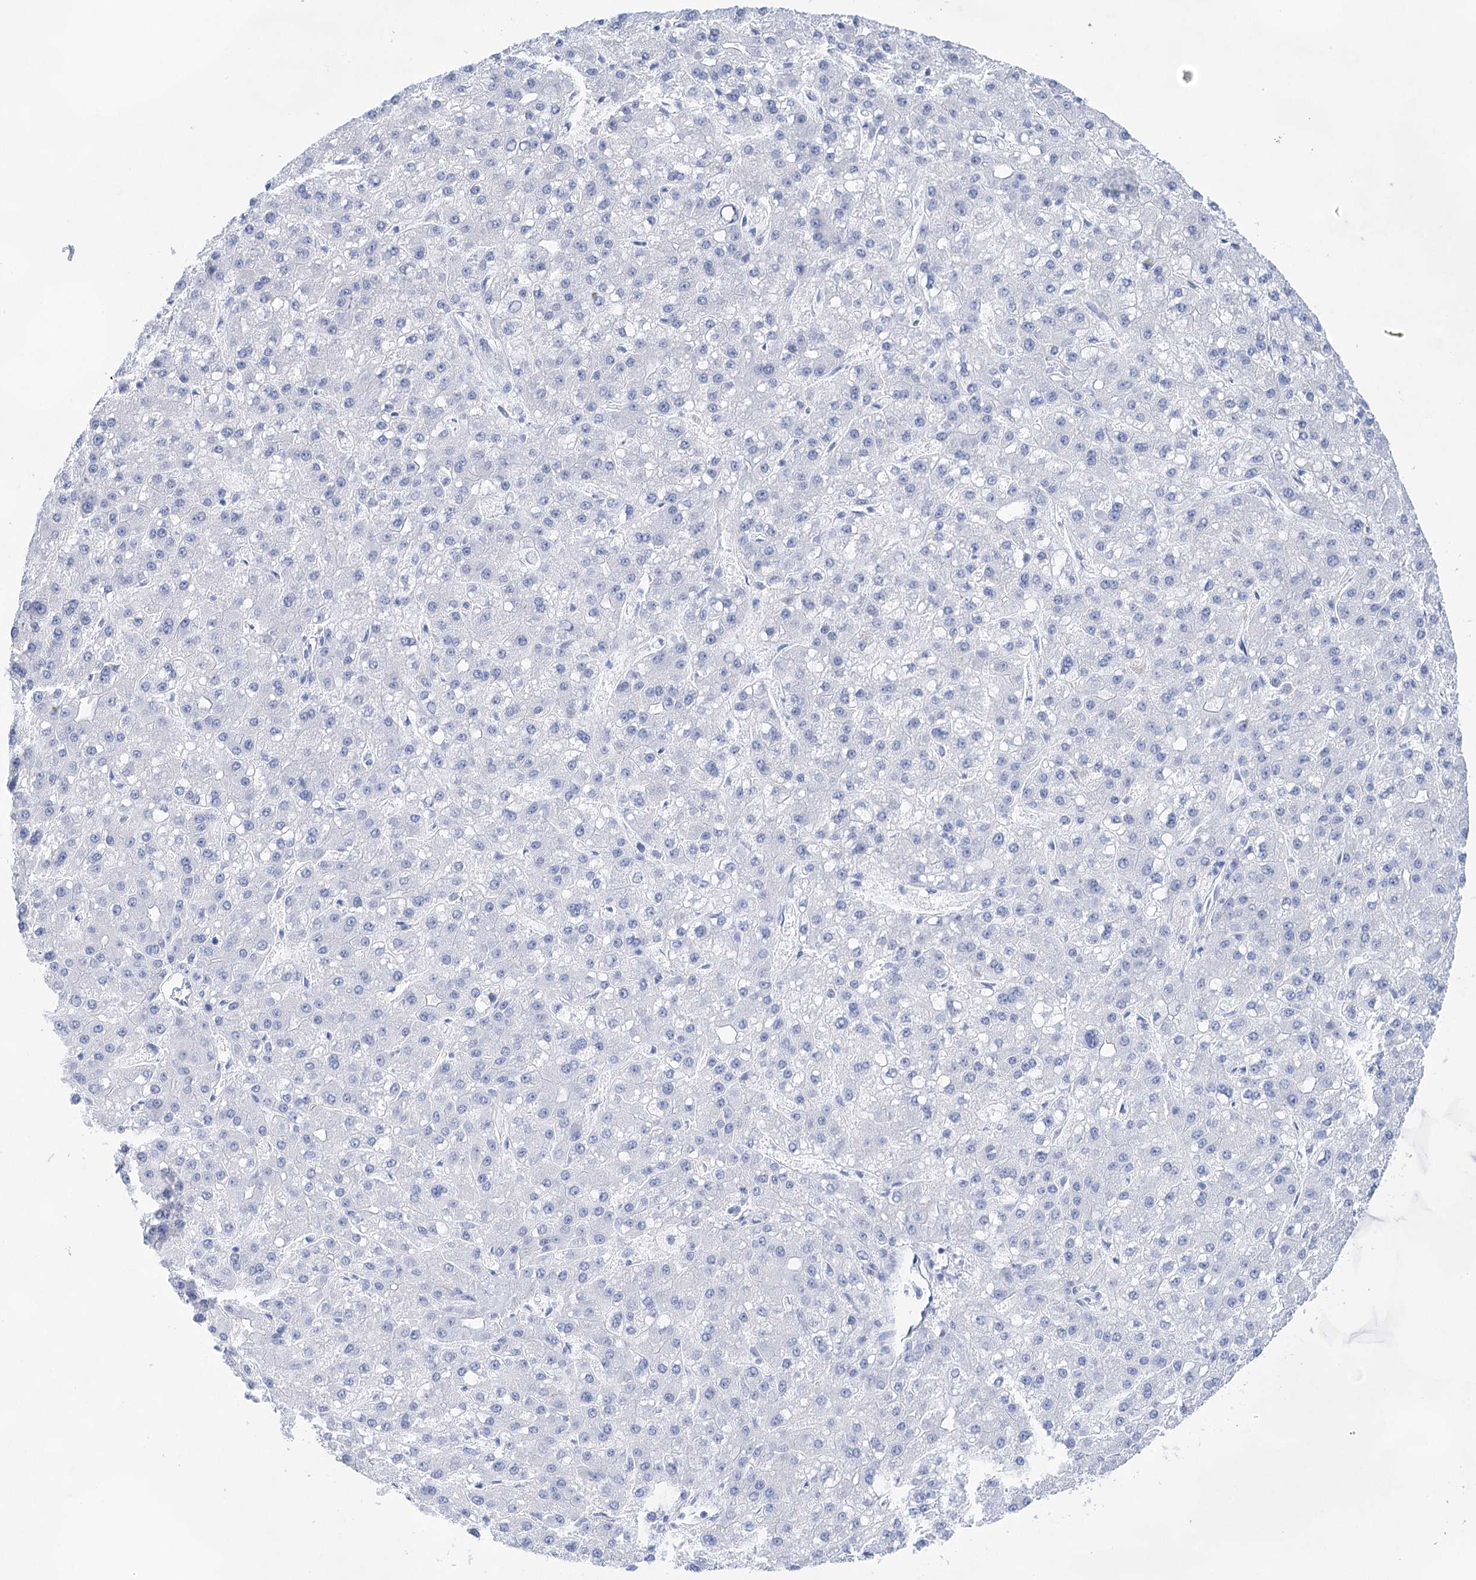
{"staining": {"intensity": "negative", "quantity": "none", "location": "none"}, "tissue": "liver cancer", "cell_type": "Tumor cells", "image_type": "cancer", "snomed": [{"axis": "morphology", "description": "Carcinoma, Hepatocellular, NOS"}, {"axis": "topography", "description": "Liver"}], "caption": "Photomicrograph shows no protein positivity in tumor cells of hepatocellular carcinoma (liver) tissue. Brightfield microscopy of immunohistochemistry stained with DAB (3,3'-diaminobenzidine) (brown) and hematoxylin (blue), captured at high magnification.", "gene": "LALBA", "patient": {"sex": "male", "age": 67}}